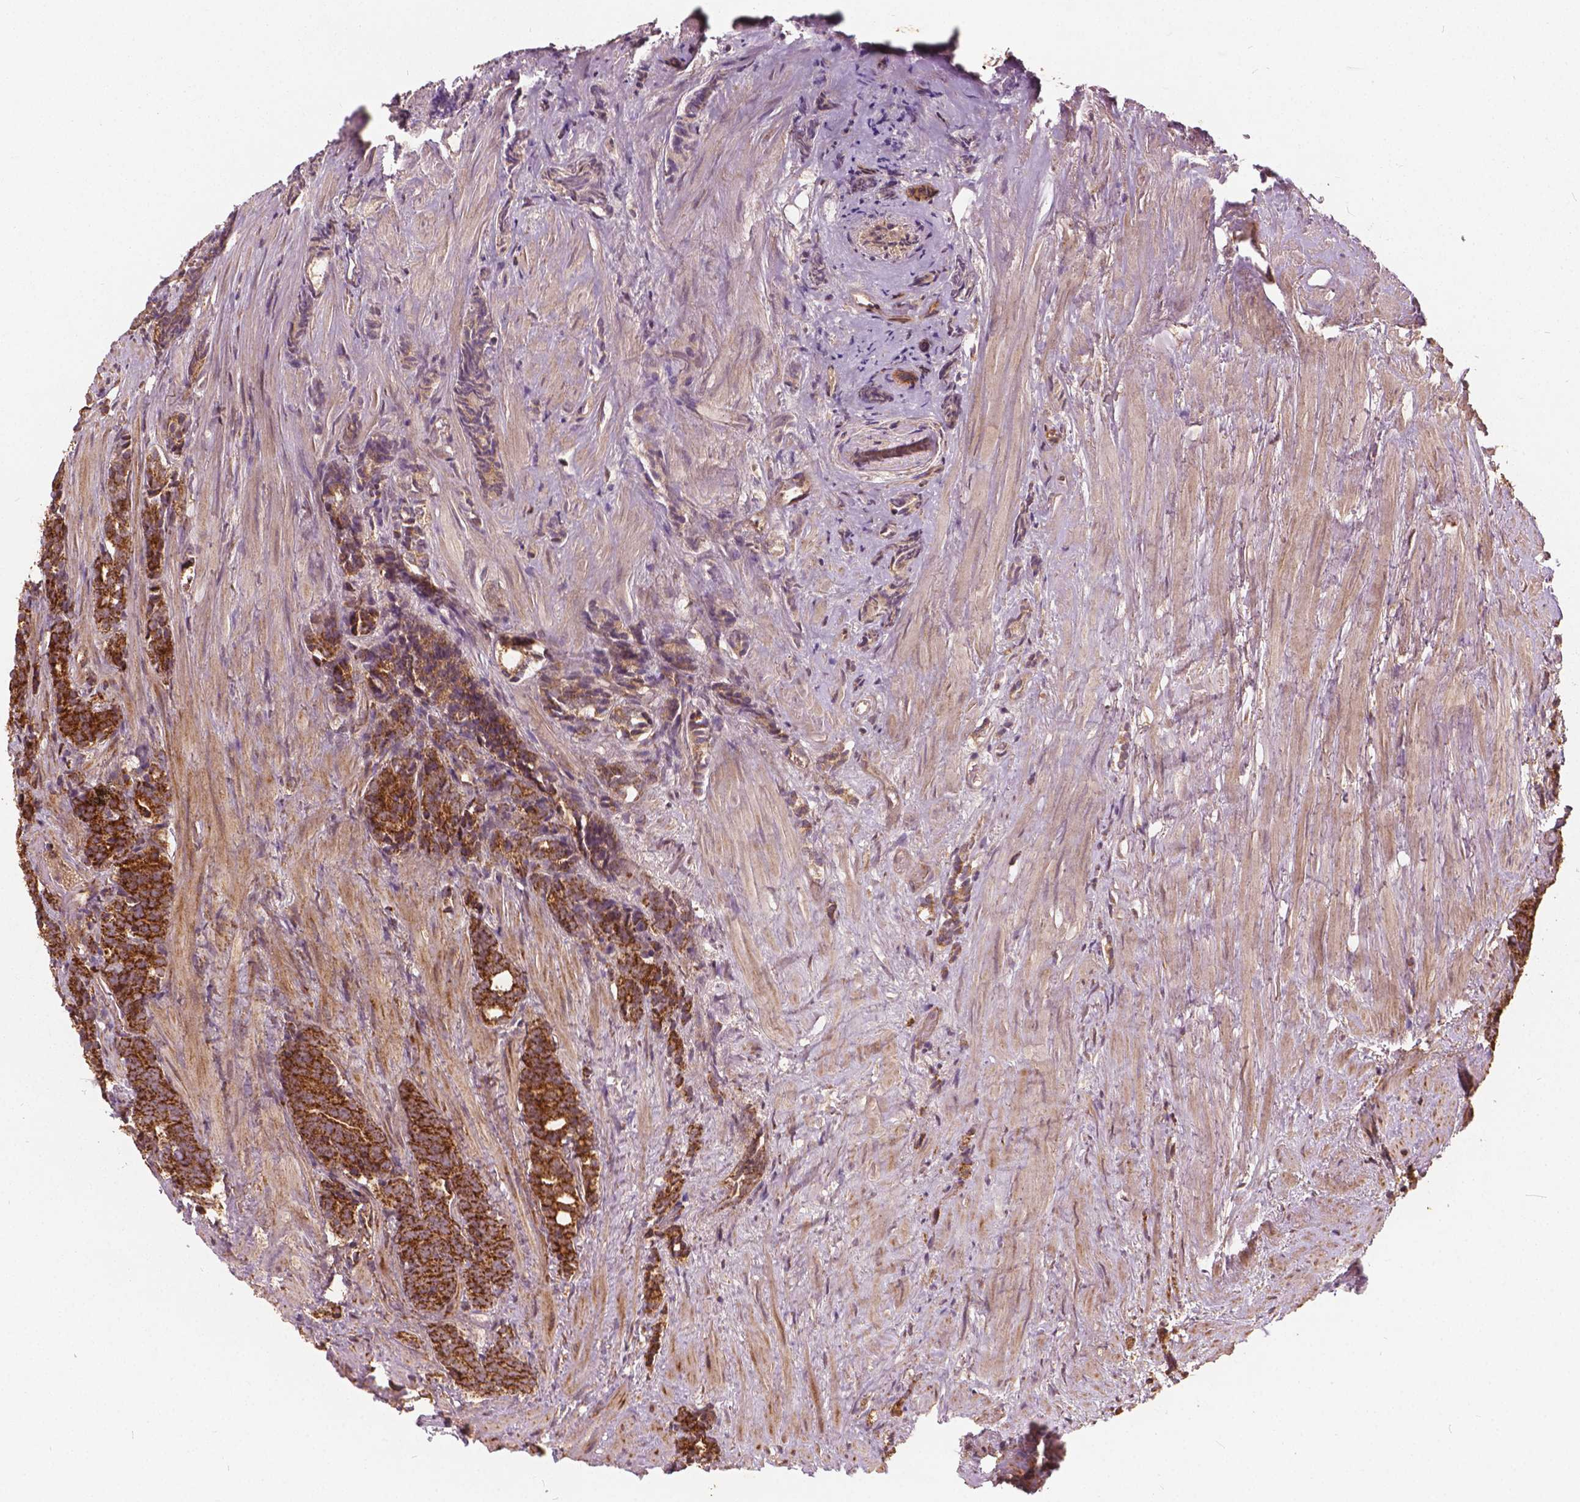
{"staining": {"intensity": "strong", "quantity": ">75%", "location": "cytoplasmic/membranous"}, "tissue": "prostate cancer", "cell_type": "Tumor cells", "image_type": "cancer", "snomed": [{"axis": "morphology", "description": "Adenocarcinoma, High grade"}, {"axis": "topography", "description": "Prostate"}], "caption": "Immunohistochemistry of human adenocarcinoma (high-grade) (prostate) demonstrates high levels of strong cytoplasmic/membranous positivity in about >75% of tumor cells.", "gene": "UBXN2A", "patient": {"sex": "male", "age": 84}}